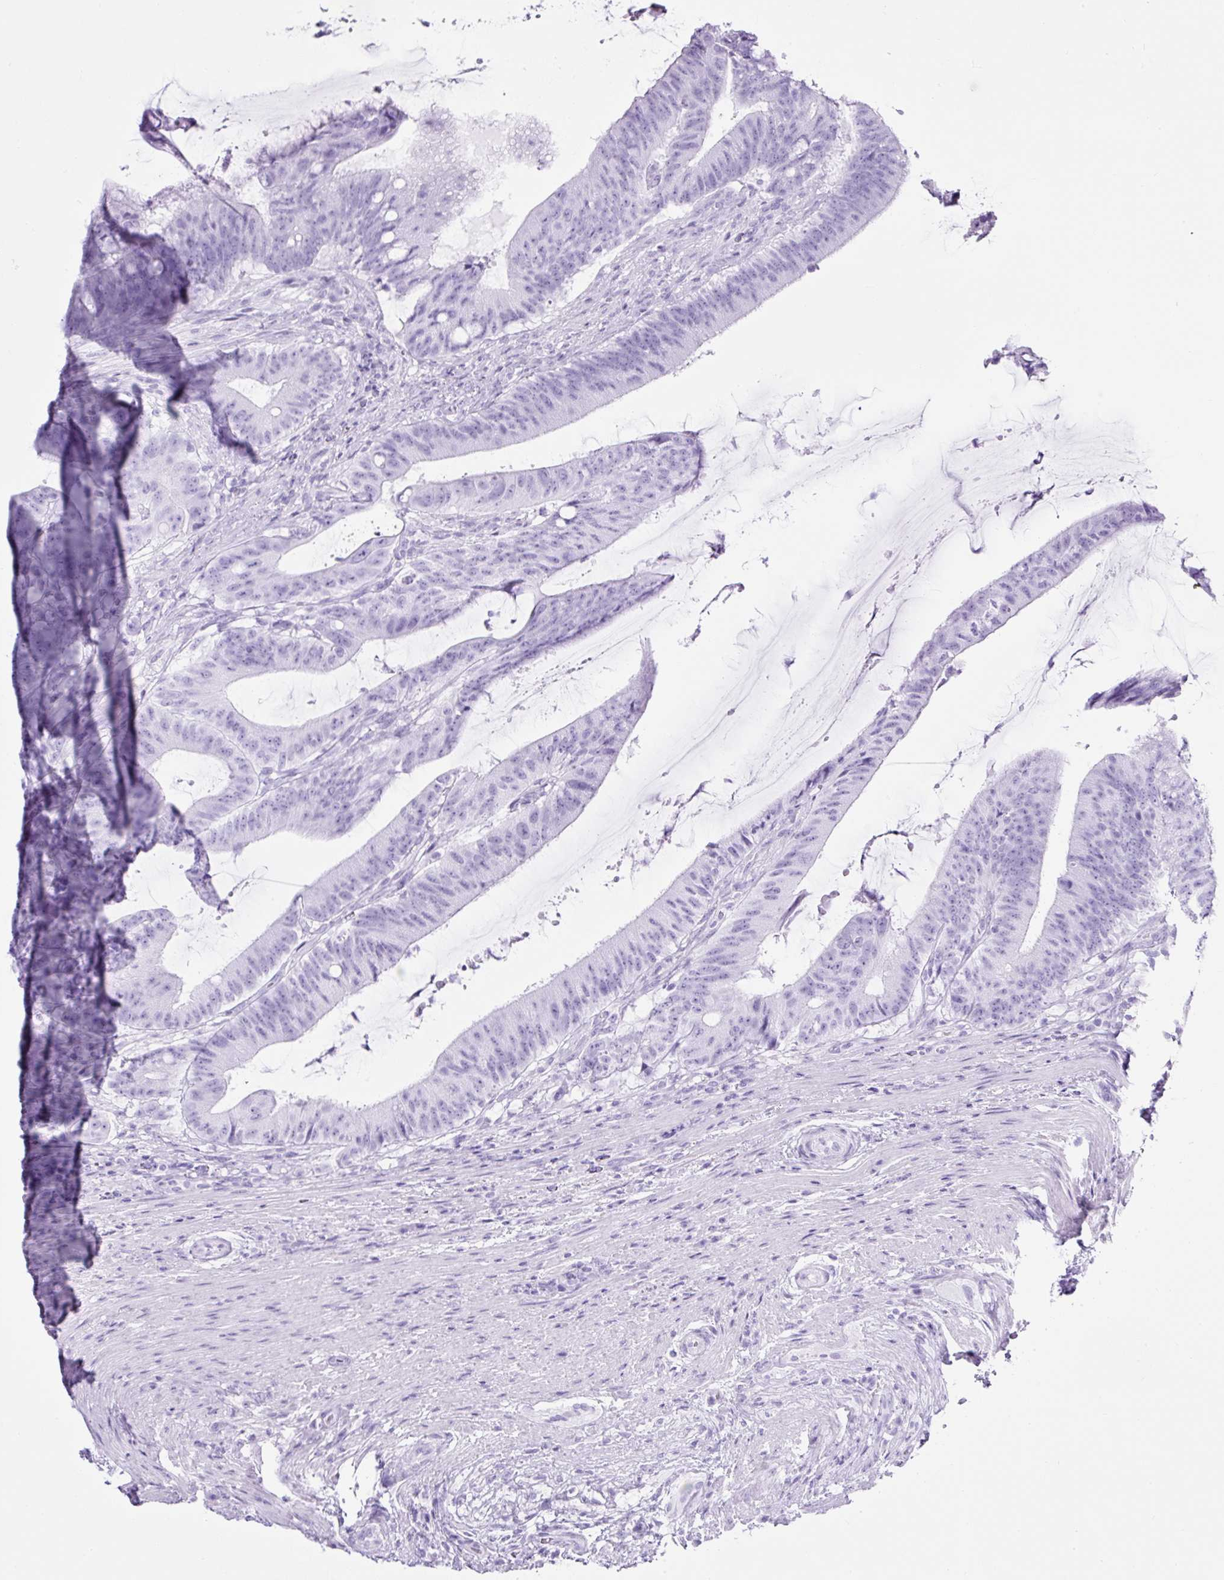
{"staining": {"intensity": "negative", "quantity": "none", "location": "none"}, "tissue": "colorectal cancer", "cell_type": "Tumor cells", "image_type": "cancer", "snomed": [{"axis": "morphology", "description": "Adenocarcinoma, NOS"}, {"axis": "topography", "description": "Colon"}], "caption": "The photomicrograph shows no staining of tumor cells in adenocarcinoma (colorectal). (DAB immunohistochemistry (IHC) with hematoxylin counter stain).", "gene": "TMEM200B", "patient": {"sex": "female", "age": 43}}